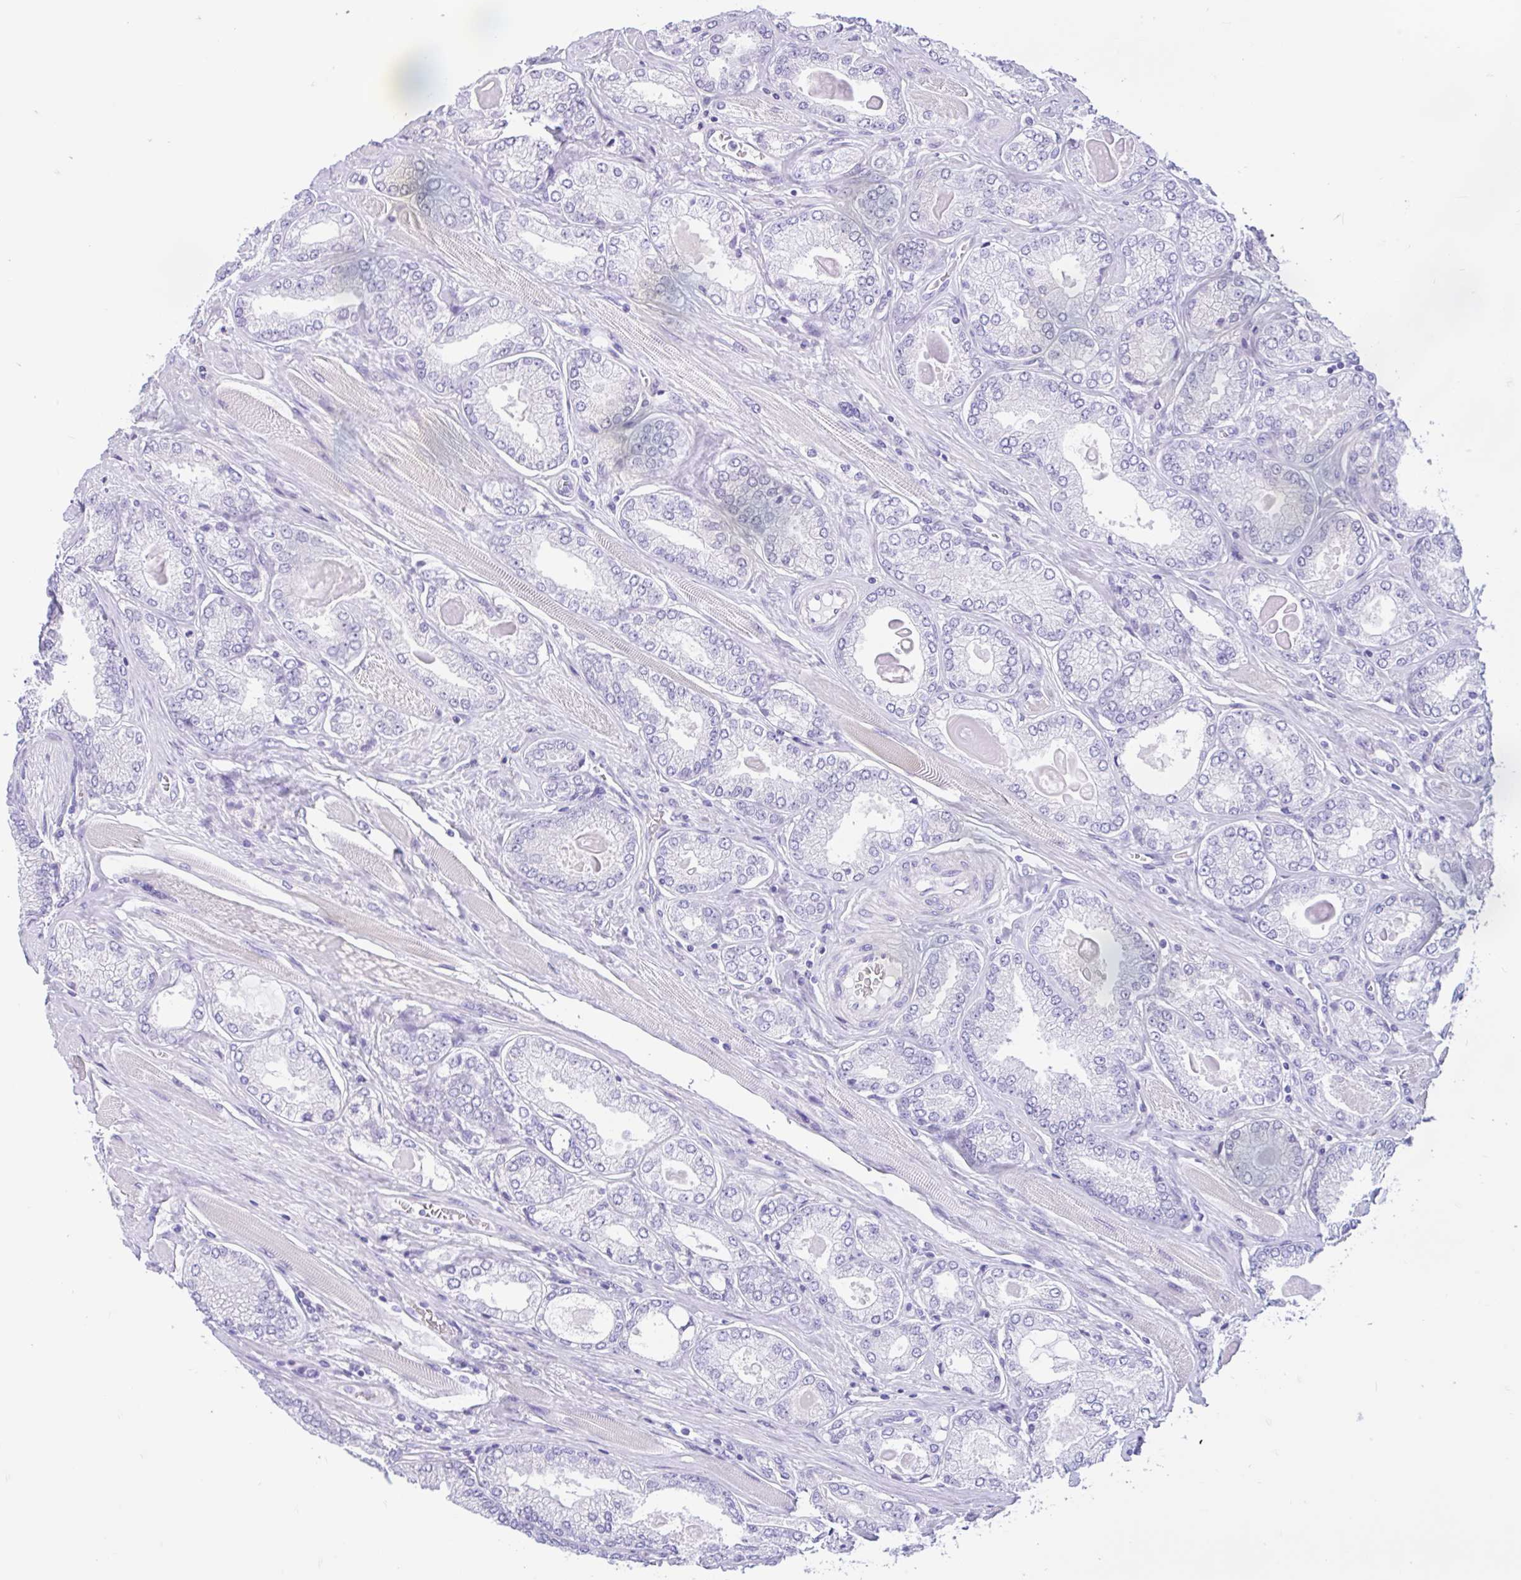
{"staining": {"intensity": "negative", "quantity": "none", "location": "none"}, "tissue": "prostate cancer", "cell_type": "Tumor cells", "image_type": "cancer", "snomed": [{"axis": "morphology", "description": "Adenocarcinoma, High grade"}, {"axis": "topography", "description": "Prostate"}], "caption": "There is no significant positivity in tumor cells of prostate cancer (high-grade adenocarcinoma).", "gene": "ZNF319", "patient": {"sex": "male", "age": 68}}